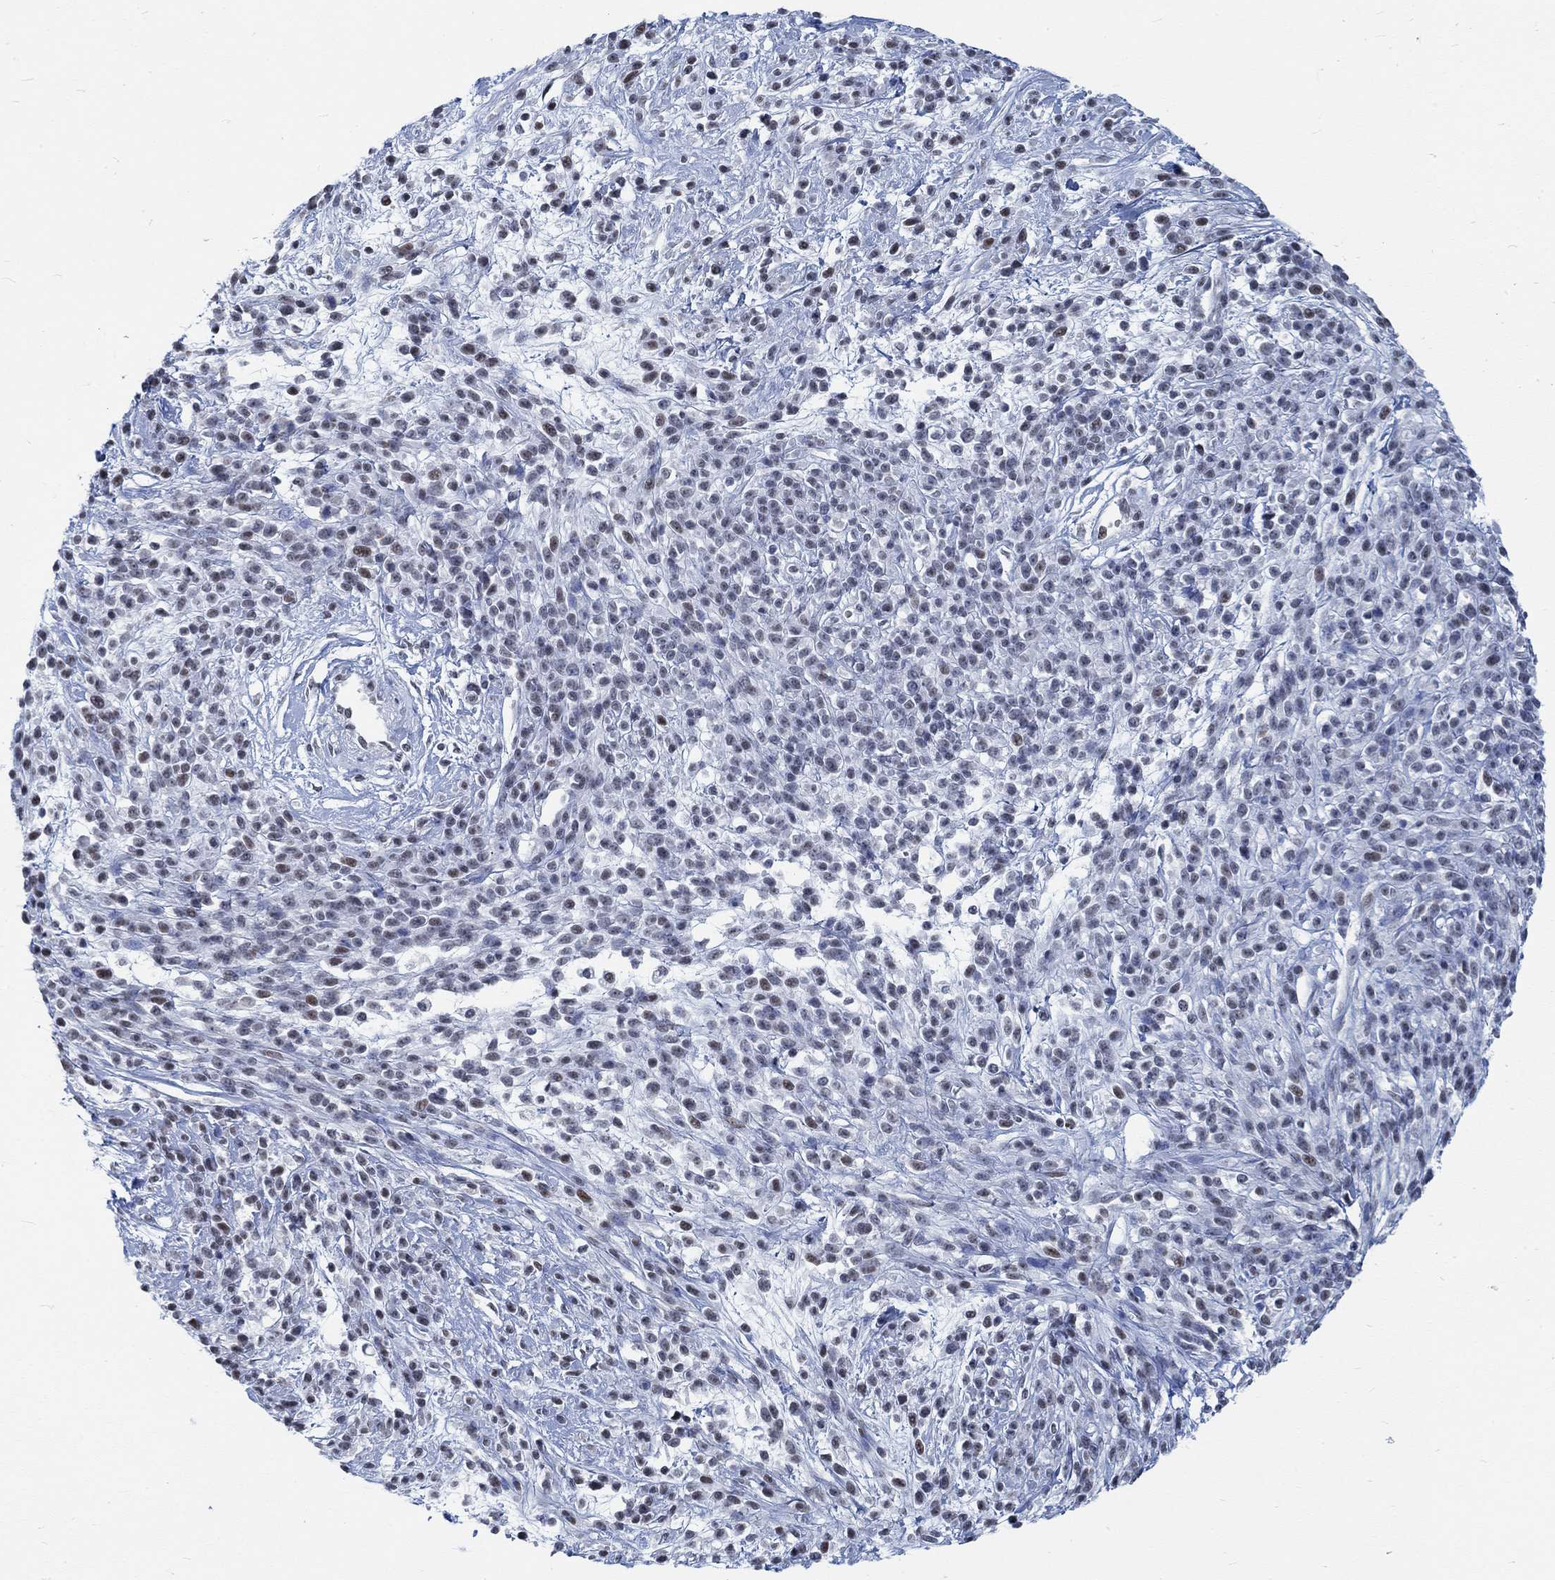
{"staining": {"intensity": "negative", "quantity": "none", "location": "none"}, "tissue": "melanoma", "cell_type": "Tumor cells", "image_type": "cancer", "snomed": [{"axis": "morphology", "description": "Malignant melanoma, NOS"}, {"axis": "topography", "description": "Skin"}, {"axis": "topography", "description": "Skin of trunk"}], "caption": "Photomicrograph shows no significant protein positivity in tumor cells of malignant melanoma. (DAB immunohistochemistry (IHC) visualized using brightfield microscopy, high magnification).", "gene": "KCNH8", "patient": {"sex": "male", "age": 74}}